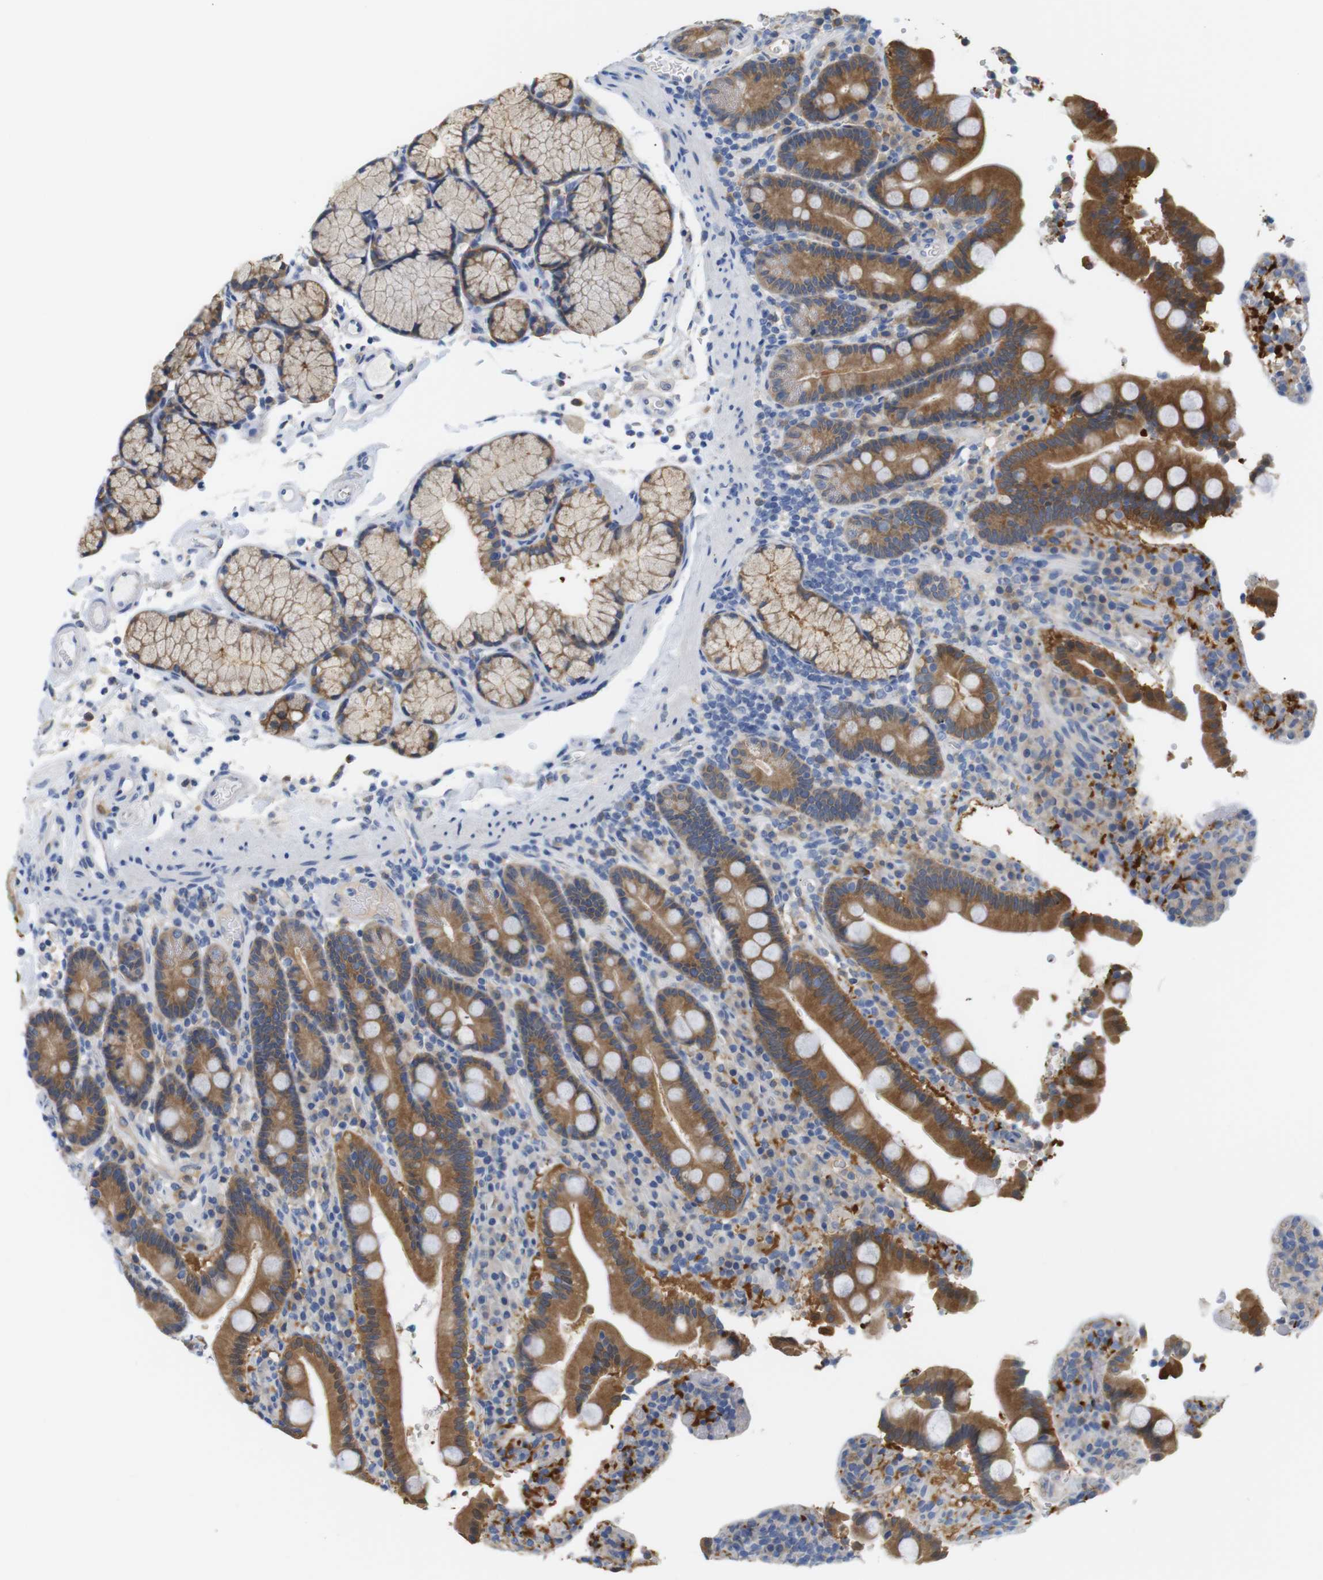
{"staining": {"intensity": "moderate", "quantity": ">75%", "location": "cytoplasmic/membranous"}, "tissue": "duodenum", "cell_type": "Glandular cells", "image_type": "normal", "snomed": [{"axis": "morphology", "description": "Normal tissue, NOS"}, {"axis": "topography", "description": "Small intestine, NOS"}], "caption": "A brown stain highlights moderate cytoplasmic/membranous staining of a protein in glandular cells of normal duodenum. (brown staining indicates protein expression, while blue staining denotes nuclei).", "gene": "NEBL", "patient": {"sex": "female", "age": 71}}